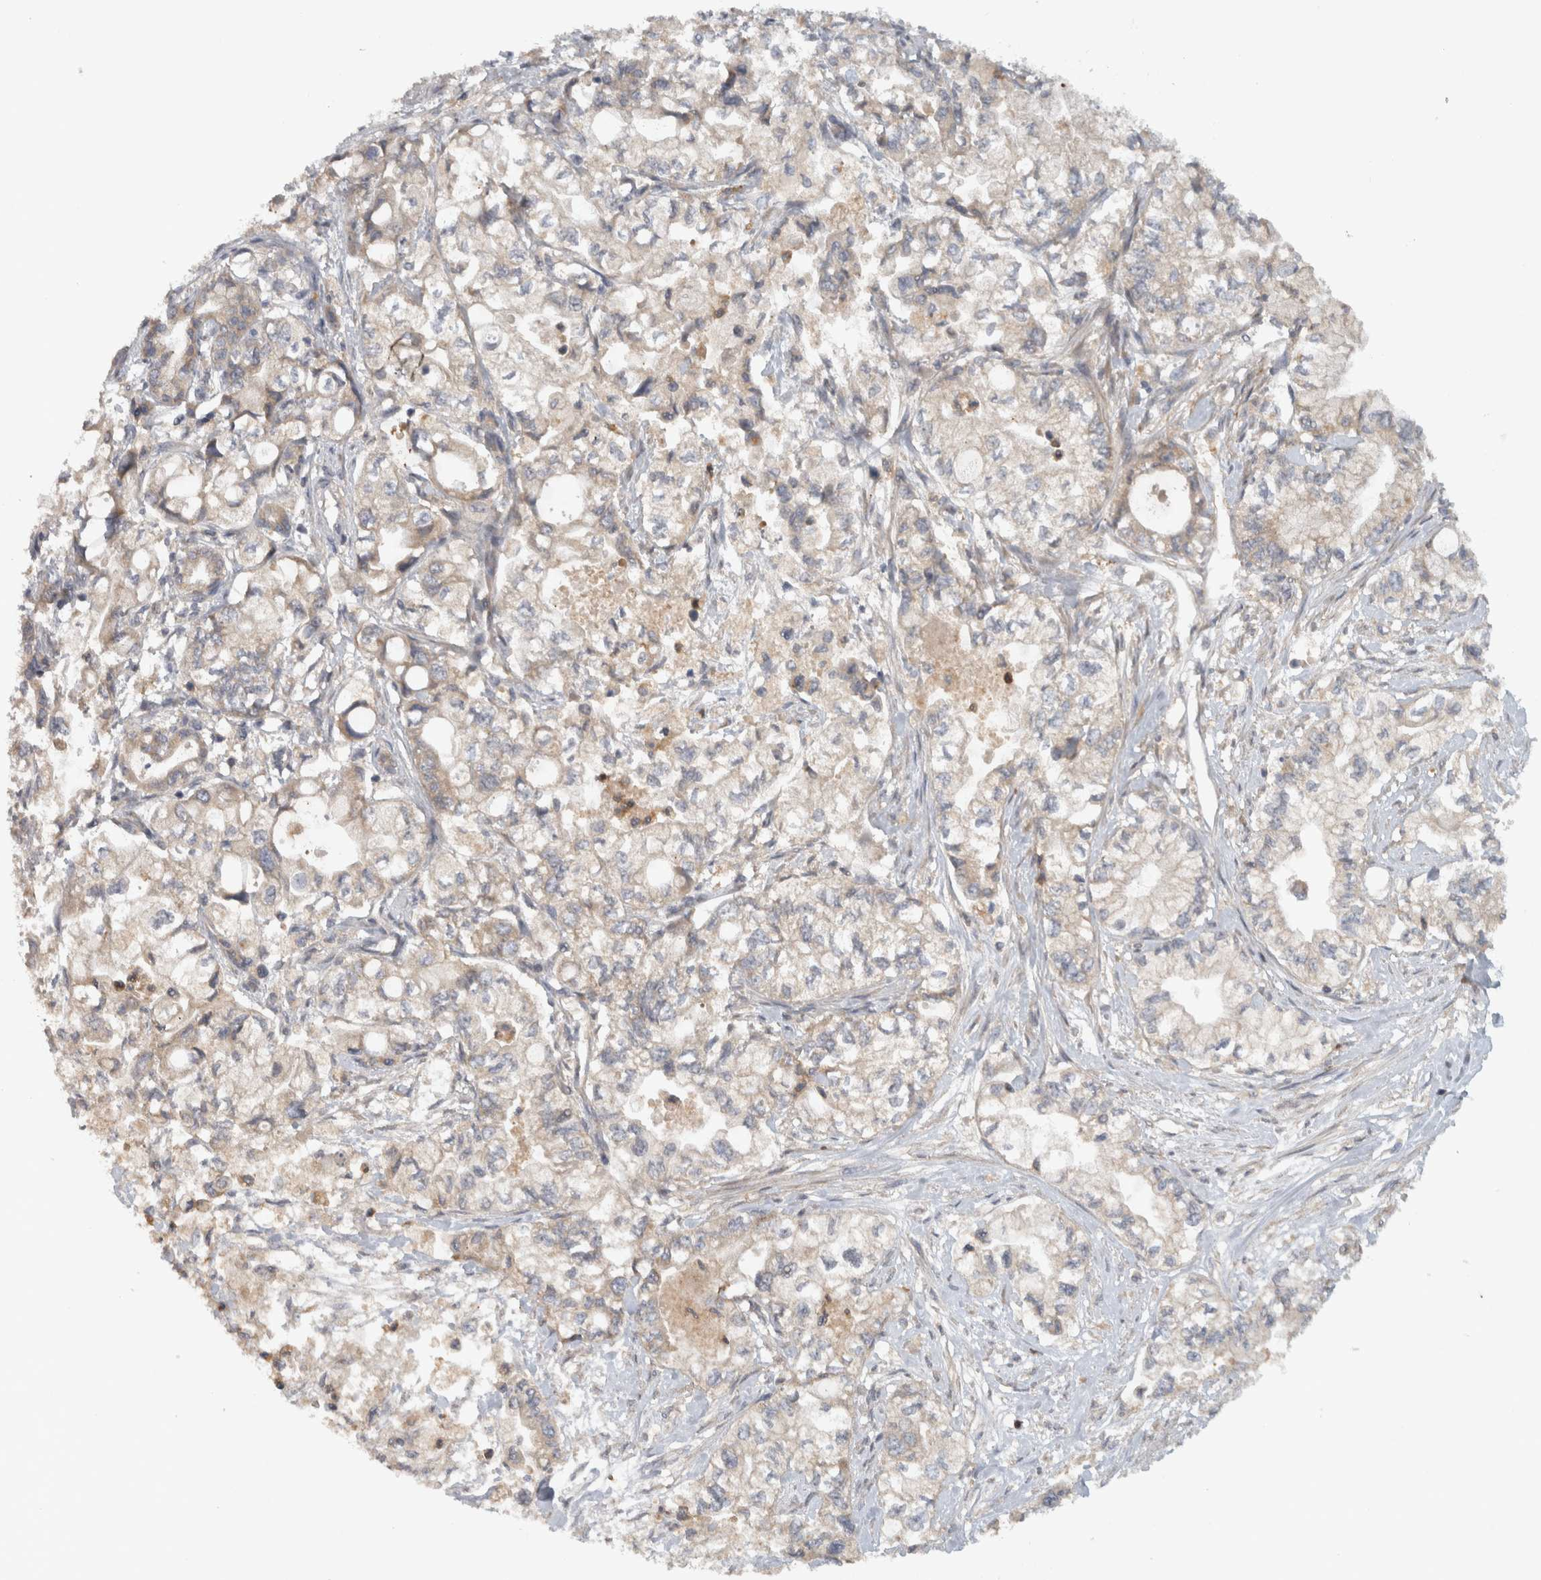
{"staining": {"intensity": "weak", "quantity": "<25%", "location": "cytoplasmic/membranous"}, "tissue": "pancreatic cancer", "cell_type": "Tumor cells", "image_type": "cancer", "snomed": [{"axis": "morphology", "description": "Adenocarcinoma, NOS"}, {"axis": "topography", "description": "Pancreas"}], "caption": "Tumor cells show no significant staining in adenocarcinoma (pancreatic).", "gene": "VEPH1", "patient": {"sex": "male", "age": 79}}